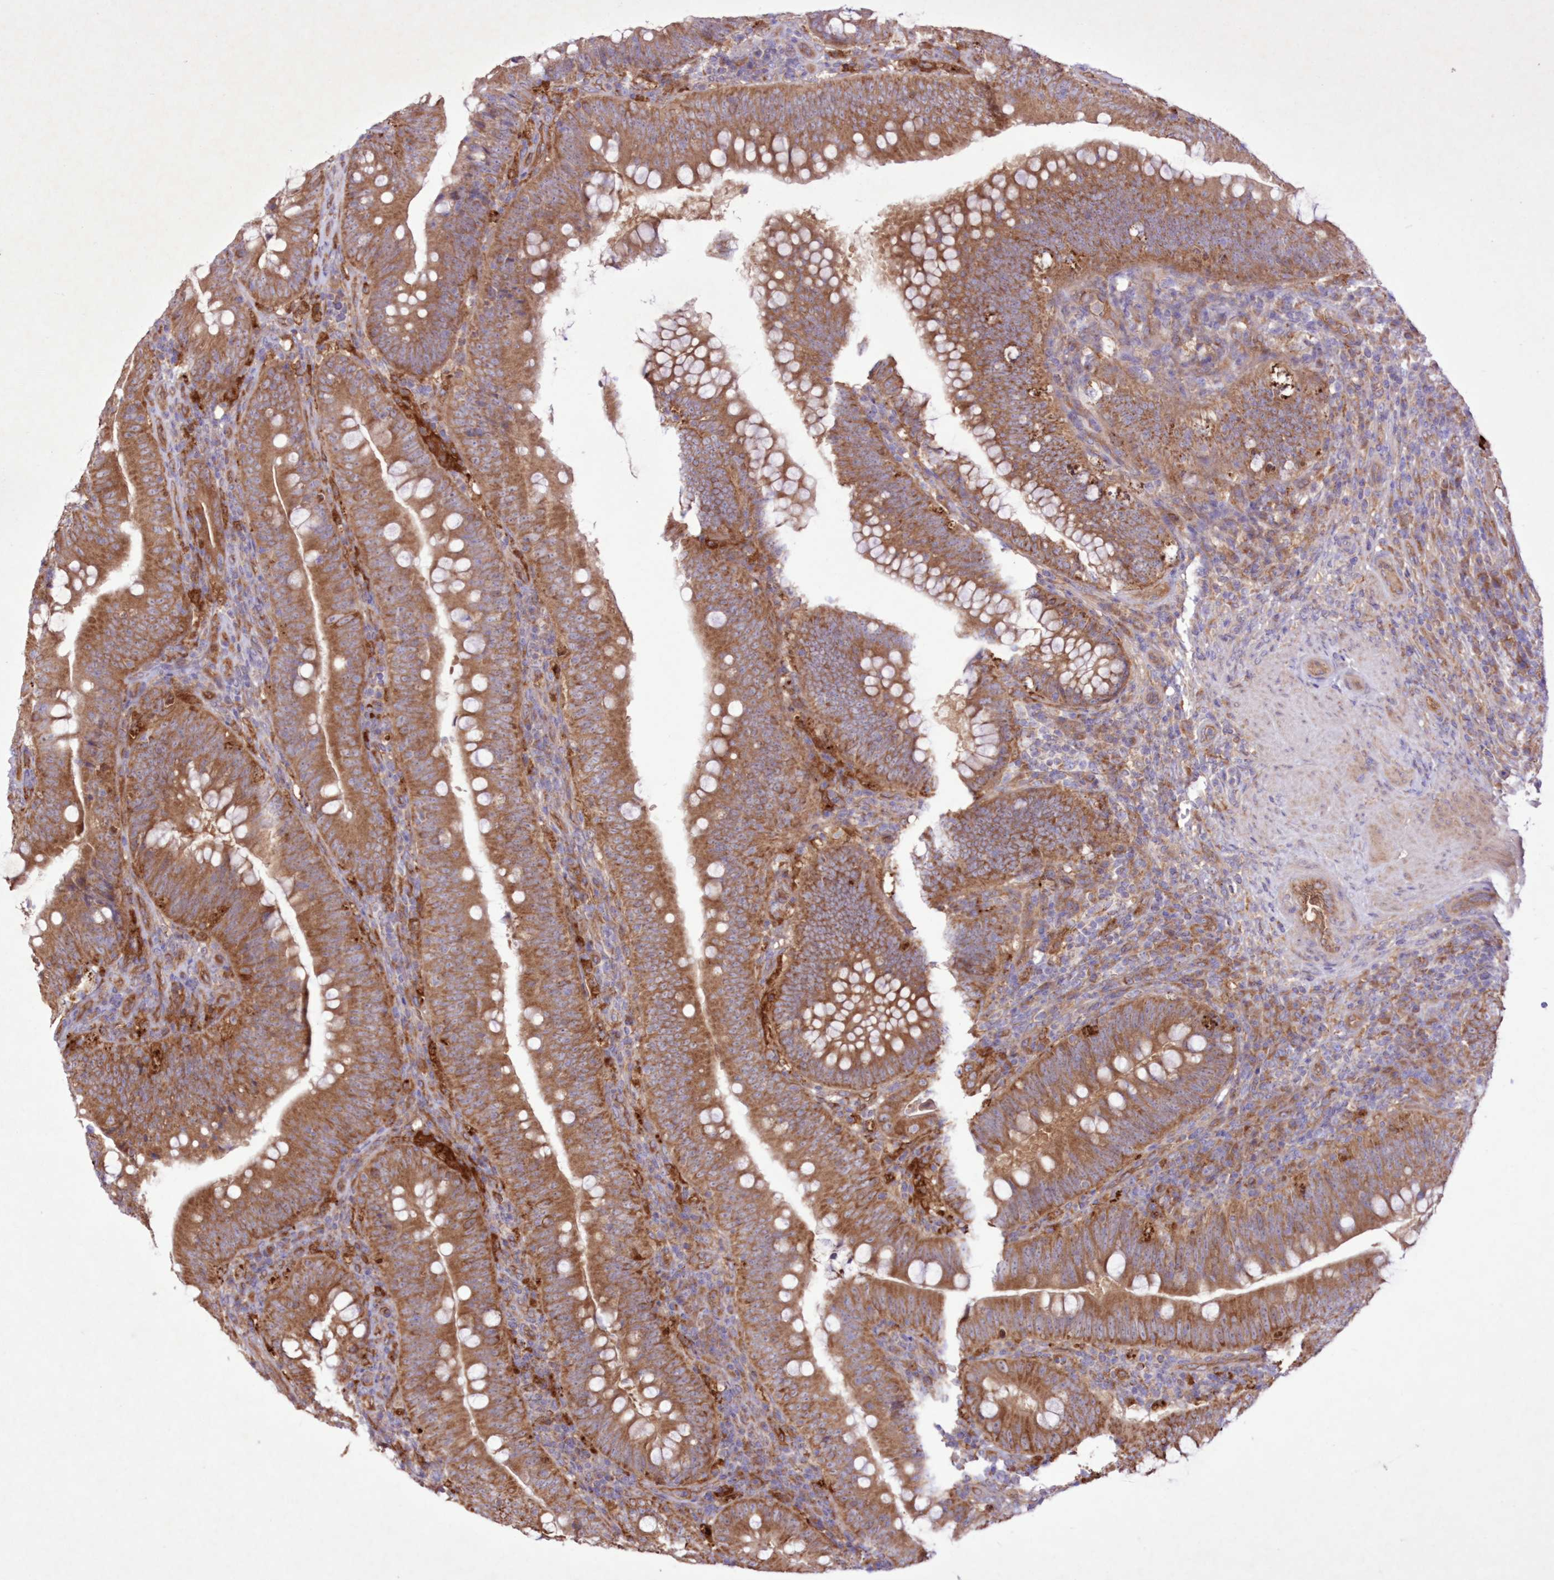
{"staining": {"intensity": "moderate", "quantity": ">75%", "location": "cytoplasmic/membranous"}, "tissue": "colorectal cancer", "cell_type": "Tumor cells", "image_type": "cancer", "snomed": [{"axis": "morphology", "description": "Normal tissue, NOS"}, {"axis": "topography", "description": "Colon"}], "caption": "Protein expression analysis of colorectal cancer demonstrates moderate cytoplasmic/membranous staining in approximately >75% of tumor cells.", "gene": "FCHO2", "patient": {"sex": "female", "age": 82}}